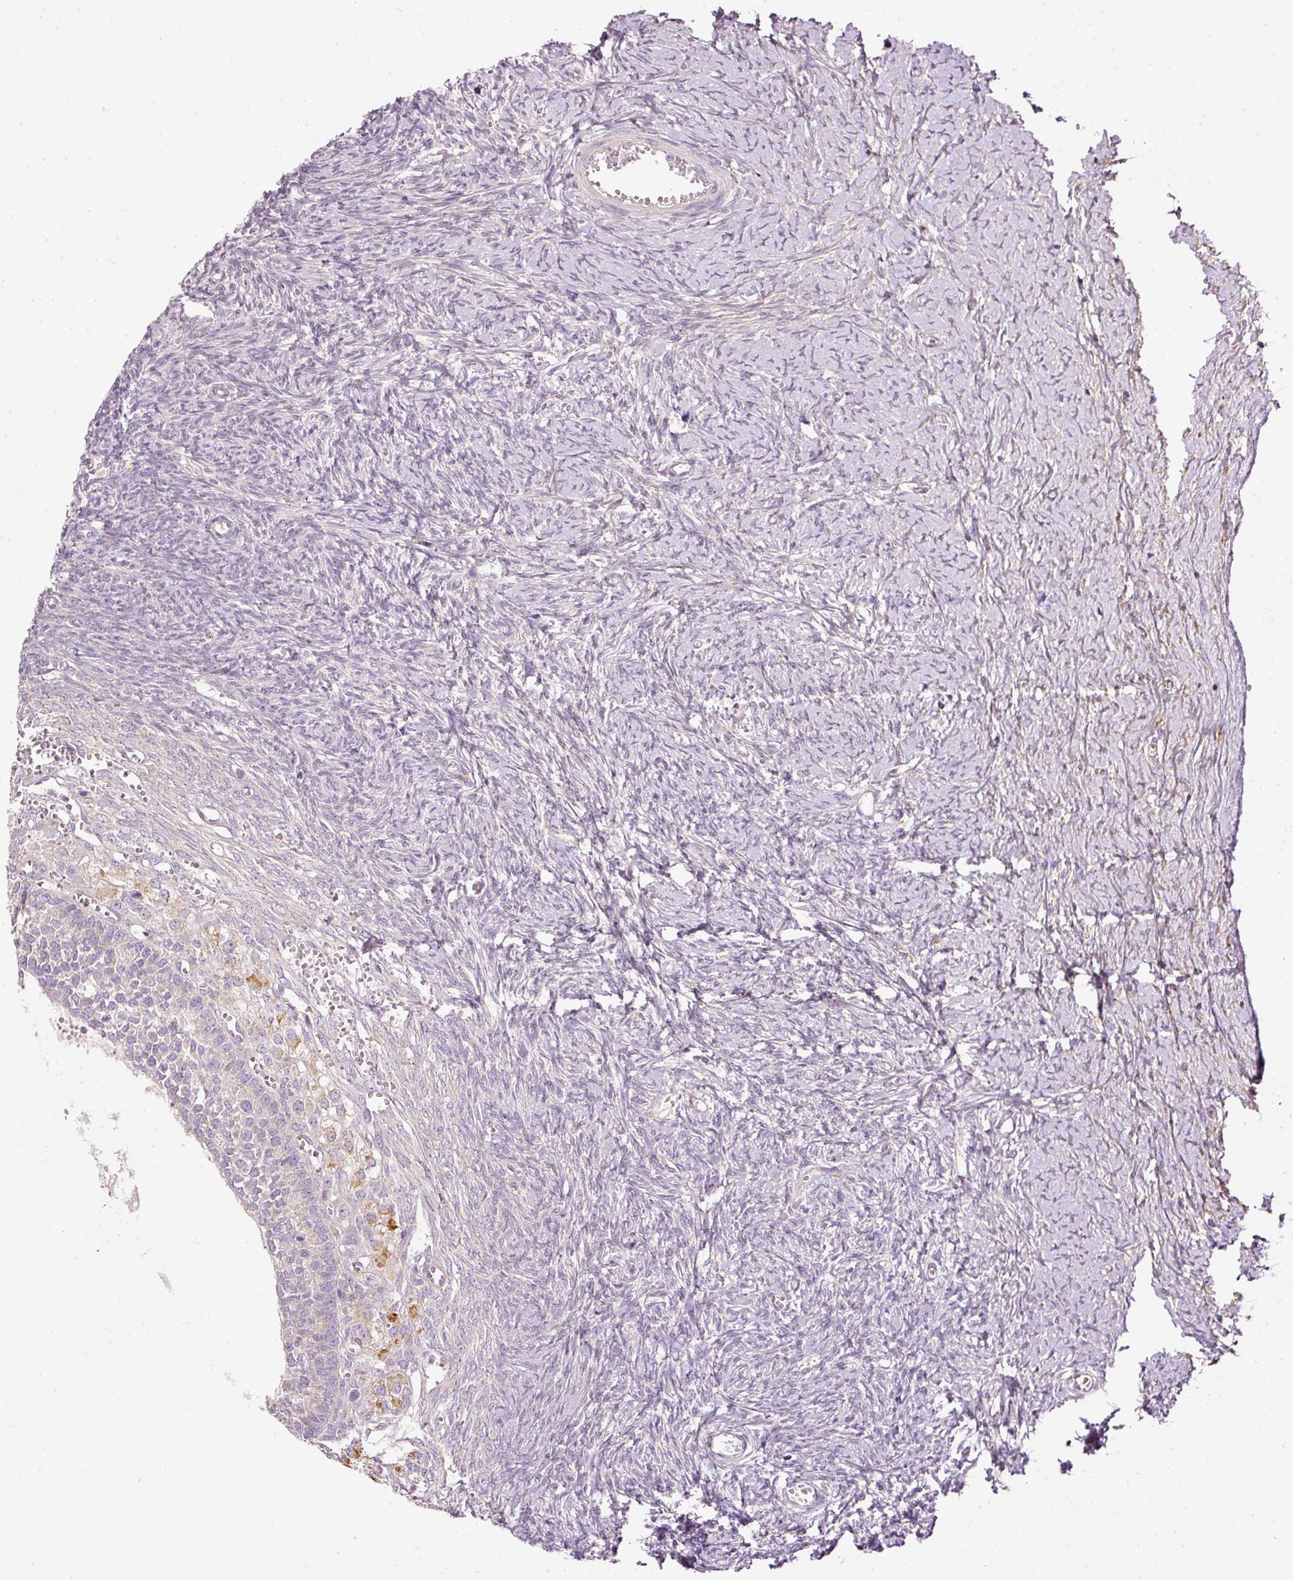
{"staining": {"intensity": "negative", "quantity": "none", "location": "none"}, "tissue": "ovary", "cell_type": "Follicle cells", "image_type": "normal", "snomed": [{"axis": "morphology", "description": "Normal tissue, NOS"}, {"axis": "topography", "description": "Ovary"}], "caption": "Human ovary stained for a protein using immunohistochemistry exhibits no positivity in follicle cells.", "gene": "PAQR9", "patient": {"sex": "female", "age": 39}}